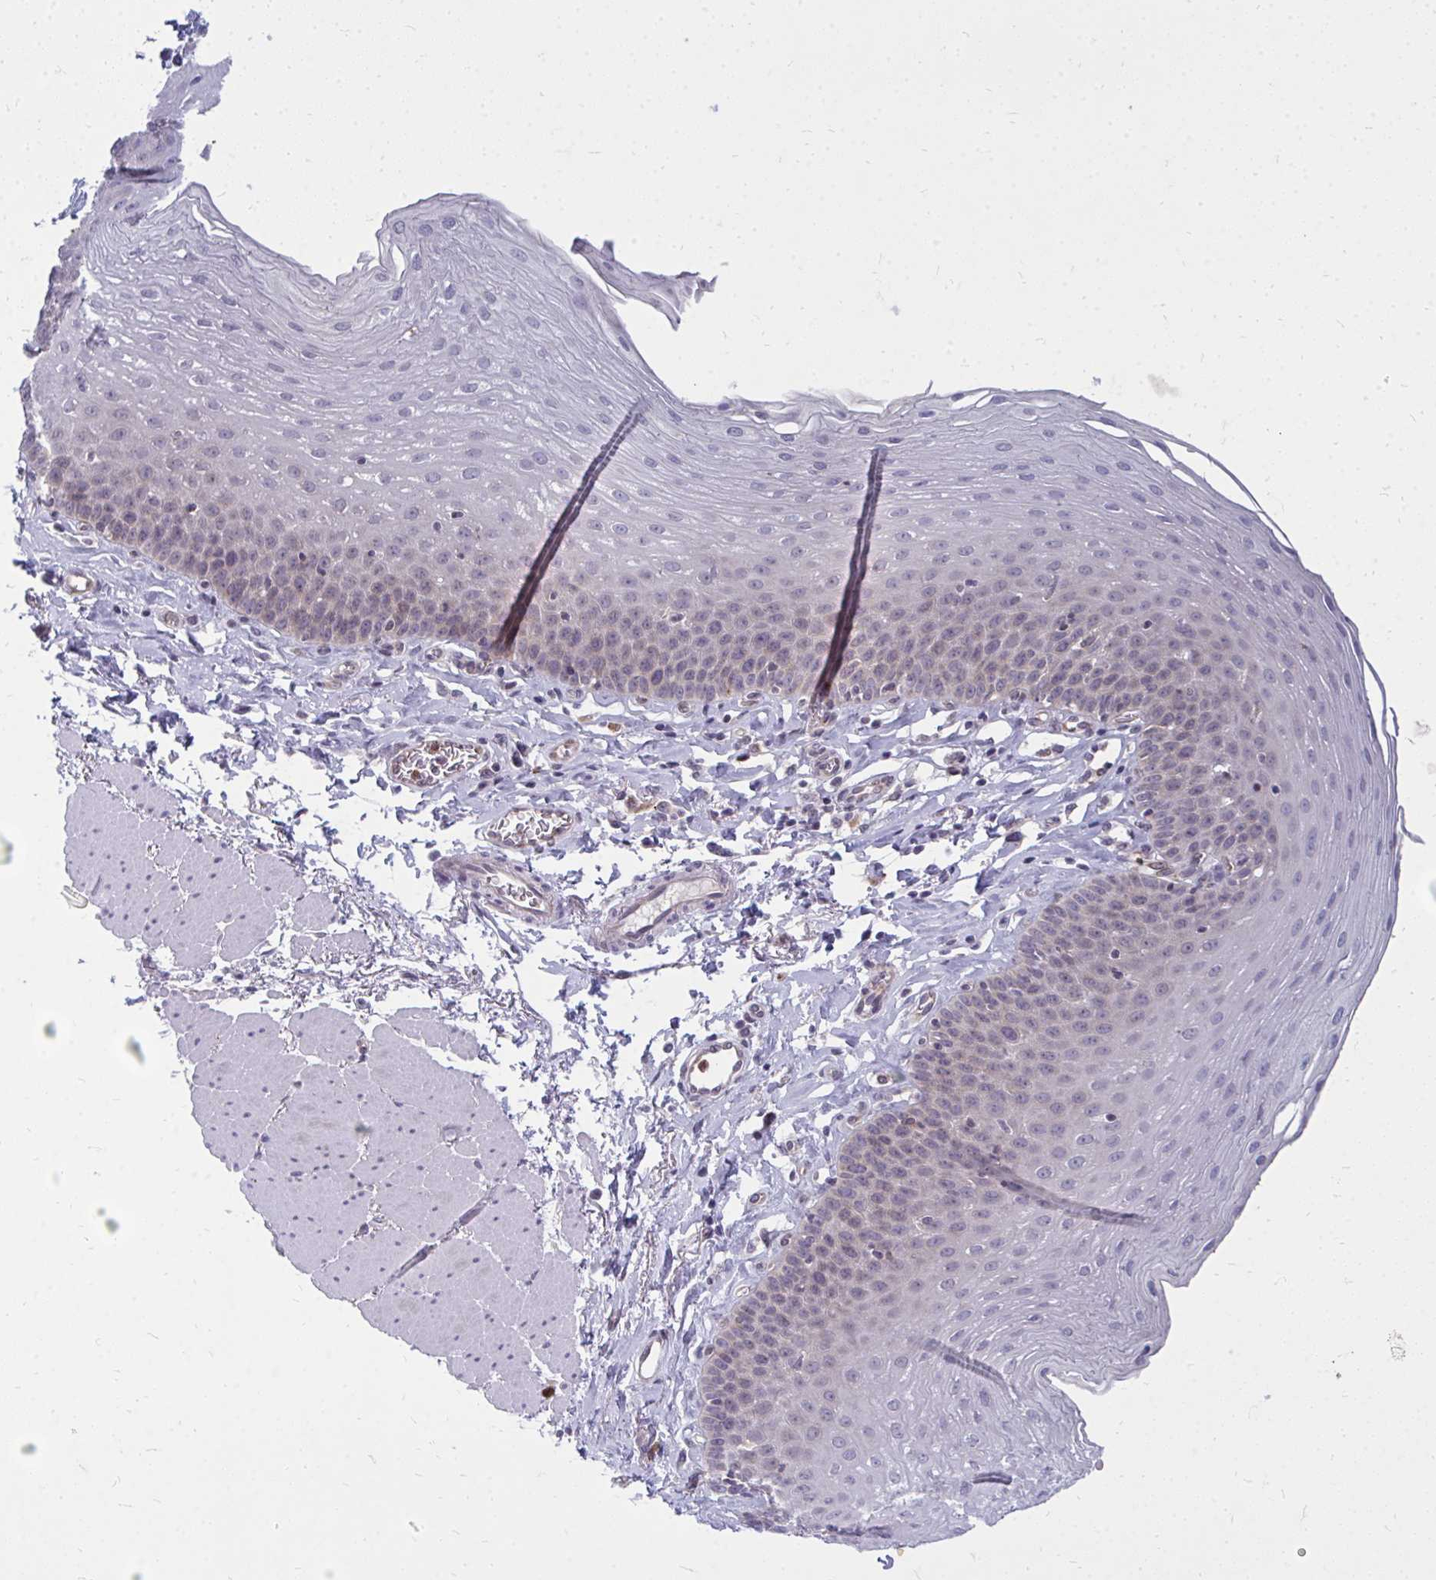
{"staining": {"intensity": "weak", "quantity": "<25%", "location": "cytoplasmic/membranous"}, "tissue": "esophagus", "cell_type": "Squamous epithelial cells", "image_type": "normal", "snomed": [{"axis": "morphology", "description": "Normal tissue, NOS"}, {"axis": "topography", "description": "Esophagus"}], "caption": "The IHC photomicrograph has no significant expression in squamous epithelial cells of esophagus. The staining was performed using DAB to visualize the protein expression in brown, while the nuclei were stained in blue with hematoxylin (Magnification: 20x).", "gene": "ACSL5", "patient": {"sex": "female", "age": 81}}